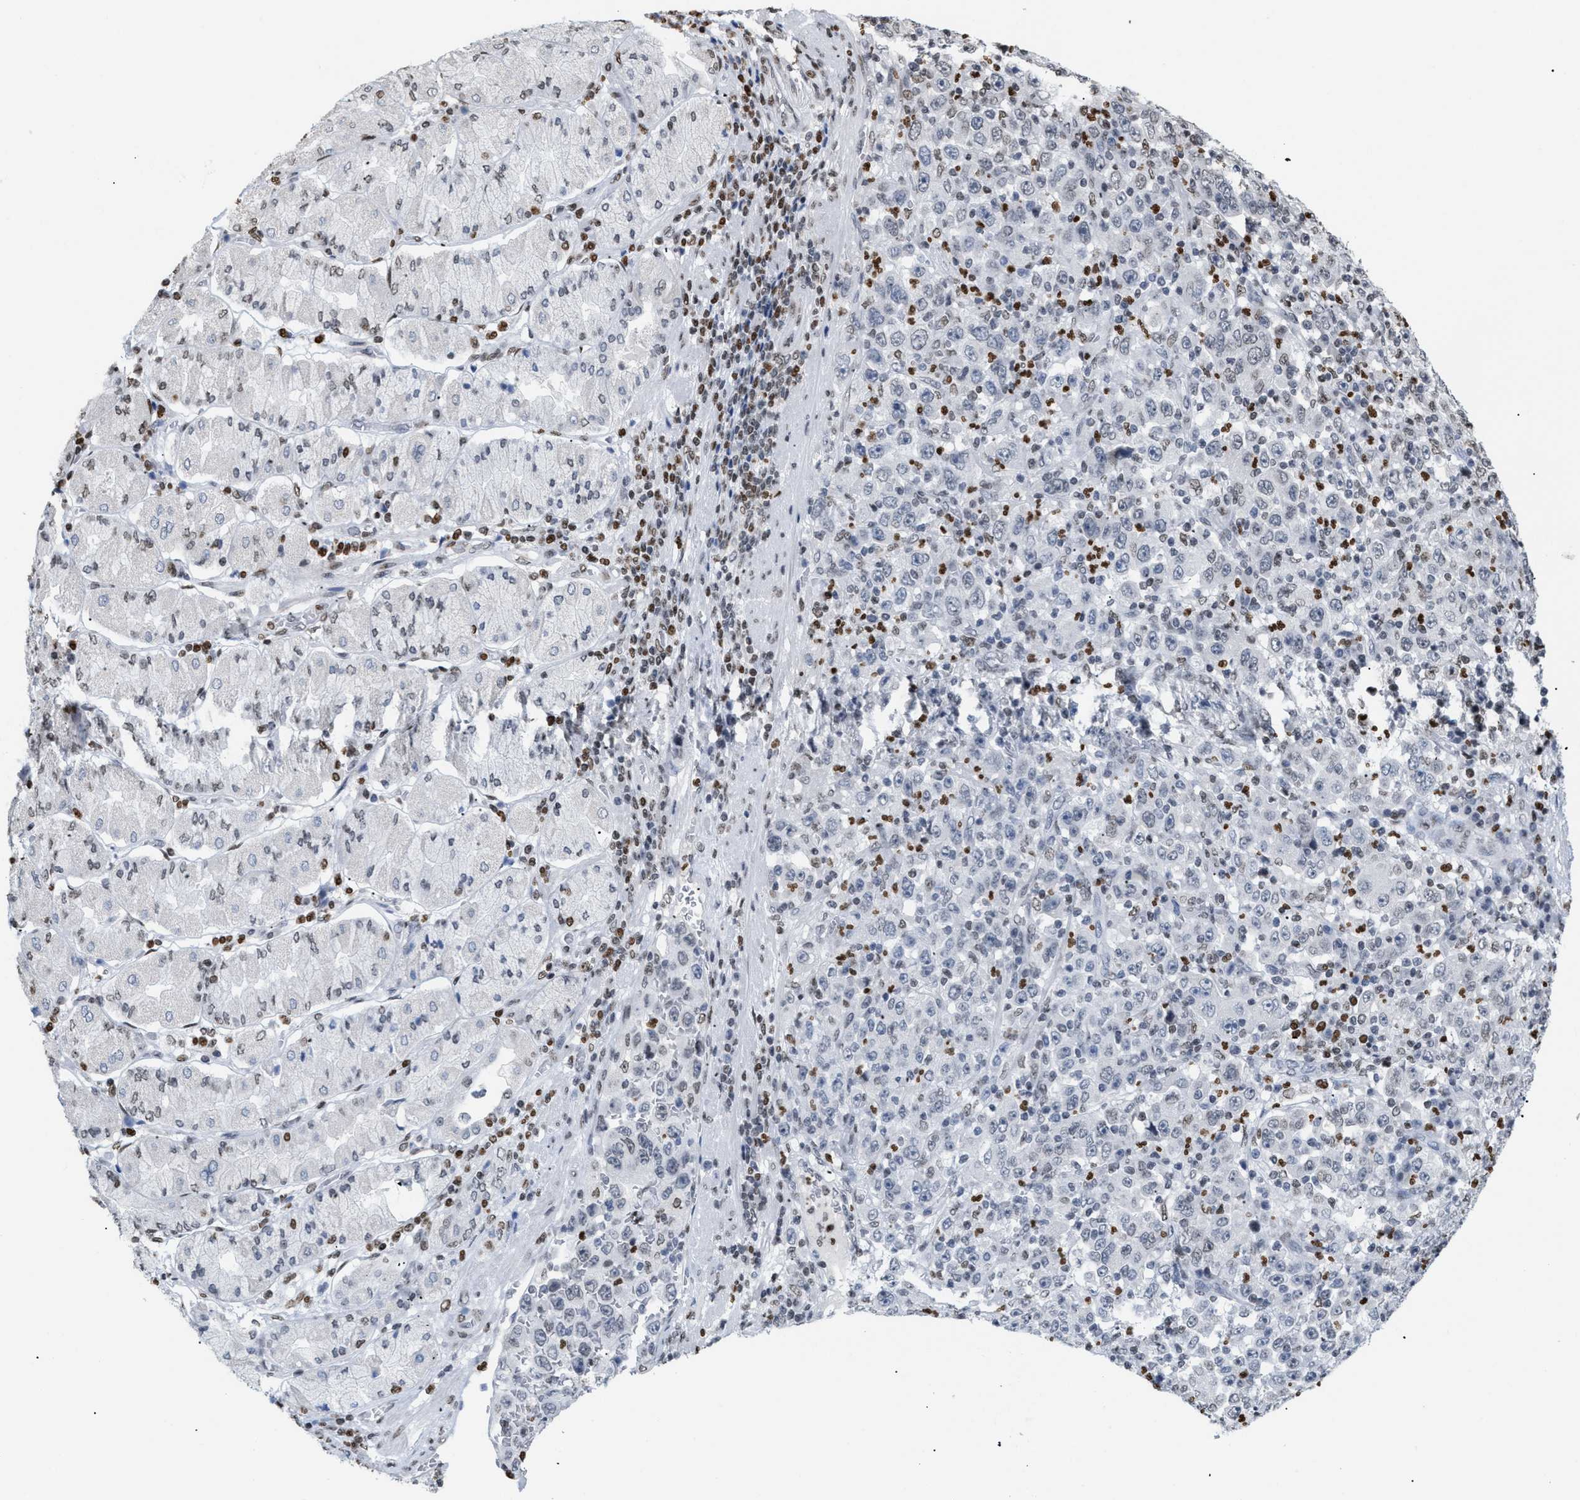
{"staining": {"intensity": "weak", "quantity": "<25%", "location": "nuclear"}, "tissue": "stomach cancer", "cell_type": "Tumor cells", "image_type": "cancer", "snomed": [{"axis": "morphology", "description": "Normal tissue, NOS"}, {"axis": "morphology", "description": "Adenocarcinoma, NOS"}, {"axis": "topography", "description": "Stomach, upper"}, {"axis": "topography", "description": "Stomach"}], "caption": "A high-resolution micrograph shows immunohistochemistry staining of stomach adenocarcinoma, which demonstrates no significant staining in tumor cells. The staining was performed using DAB (3,3'-diaminobenzidine) to visualize the protein expression in brown, while the nuclei were stained in blue with hematoxylin (Magnification: 20x).", "gene": "HMGN2", "patient": {"sex": "male", "age": 59}}